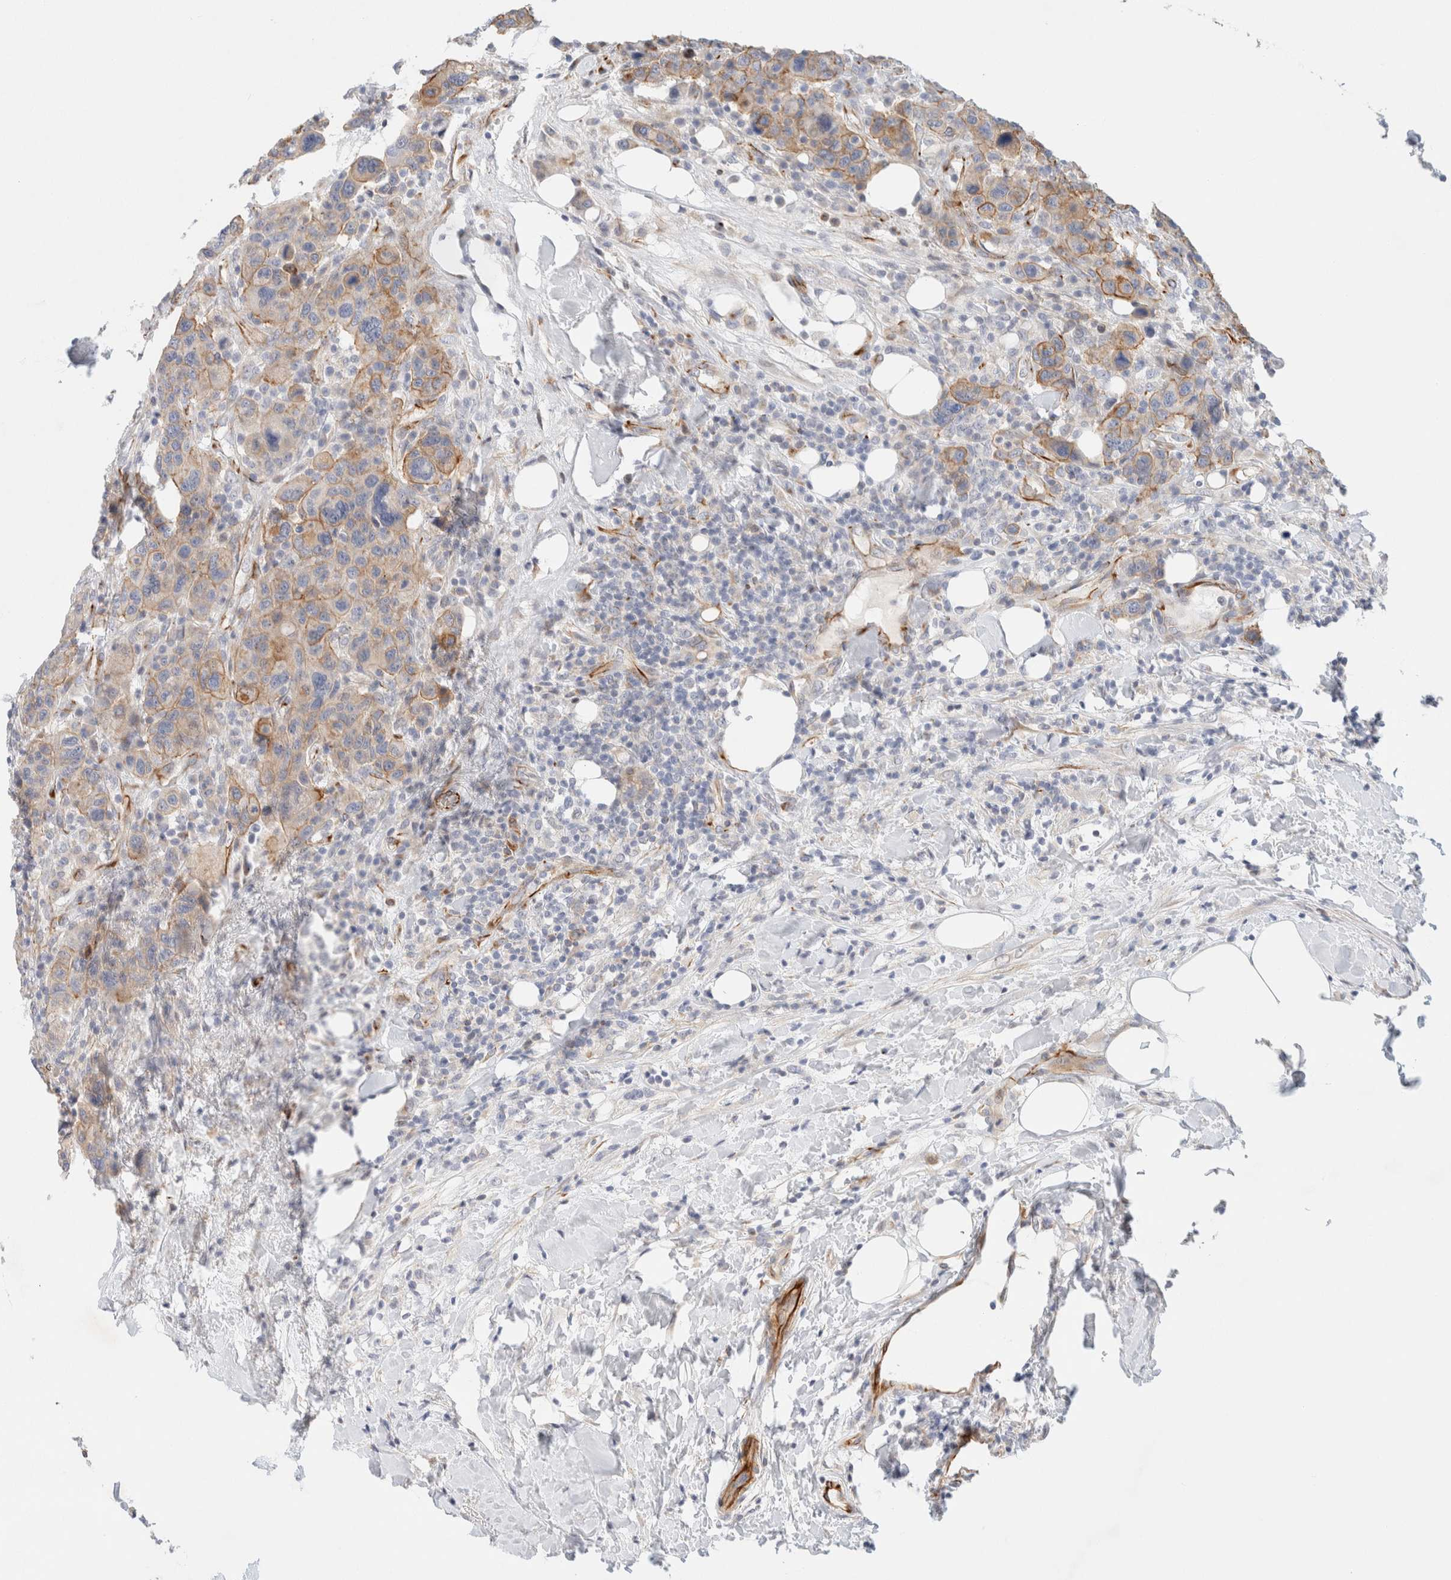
{"staining": {"intensity": "moderate", "quantity": "25%-75%", "location": "cytoplasmic/membranous"}, "tissue": "breast cancer", "cell_type": "Tumor cells", "image_type": "cancer", "snomed": [{"axis": "morphology", "description": "Duct carcinoma"}, {"axis": "topography", "description": "Breast"}], "caption": "The image exhibits staining of breast cancer, revealing moderate cytoplasmic/membranous protein expression (brown color) within tumor cells.", "gene": "SLC25A48", "patient": {"sex": "female", "age": 37}}